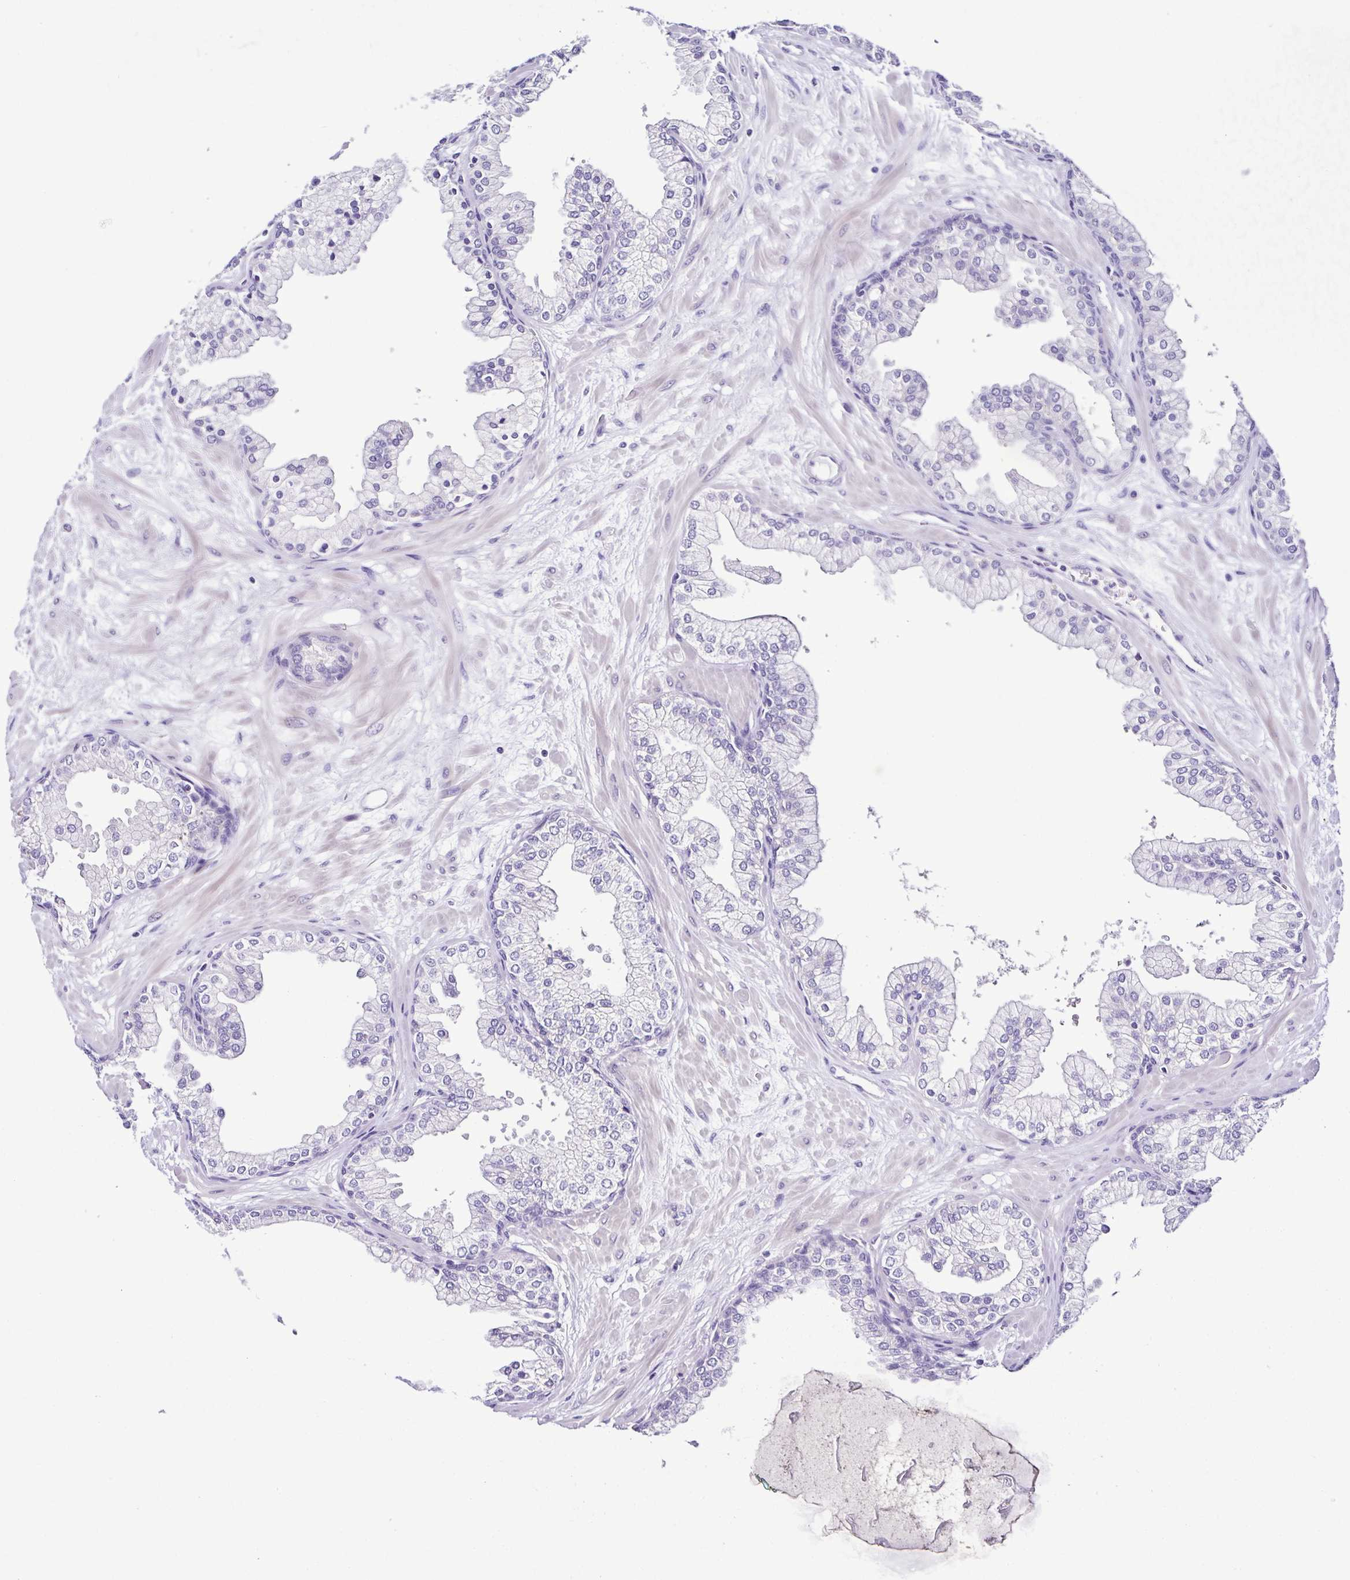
{"staining": {"intensity": "negative", "quantity": "none", "location": "none"}, "tissue": "prostate", "cell_type": "Glandular cells", "image_type": "normal", "snomed": [{"axis": "morphology", "description": "Normal tissue, NOS"}, {"axis": "topography", "description": "Prostate"}, {"axis": "topography", "description": "Peripheral nerve tissue"}], "caption": "An IHC image of benign prostate is shown. There is no staining in glandular cells of prostate. Brightfield microscopy of immunohistochemistry stained with DAB (brown) and hematoxylin (blue), captured at high magnification.", "gene": "SRL", "patient": {"sex": "male", "age": 61}}